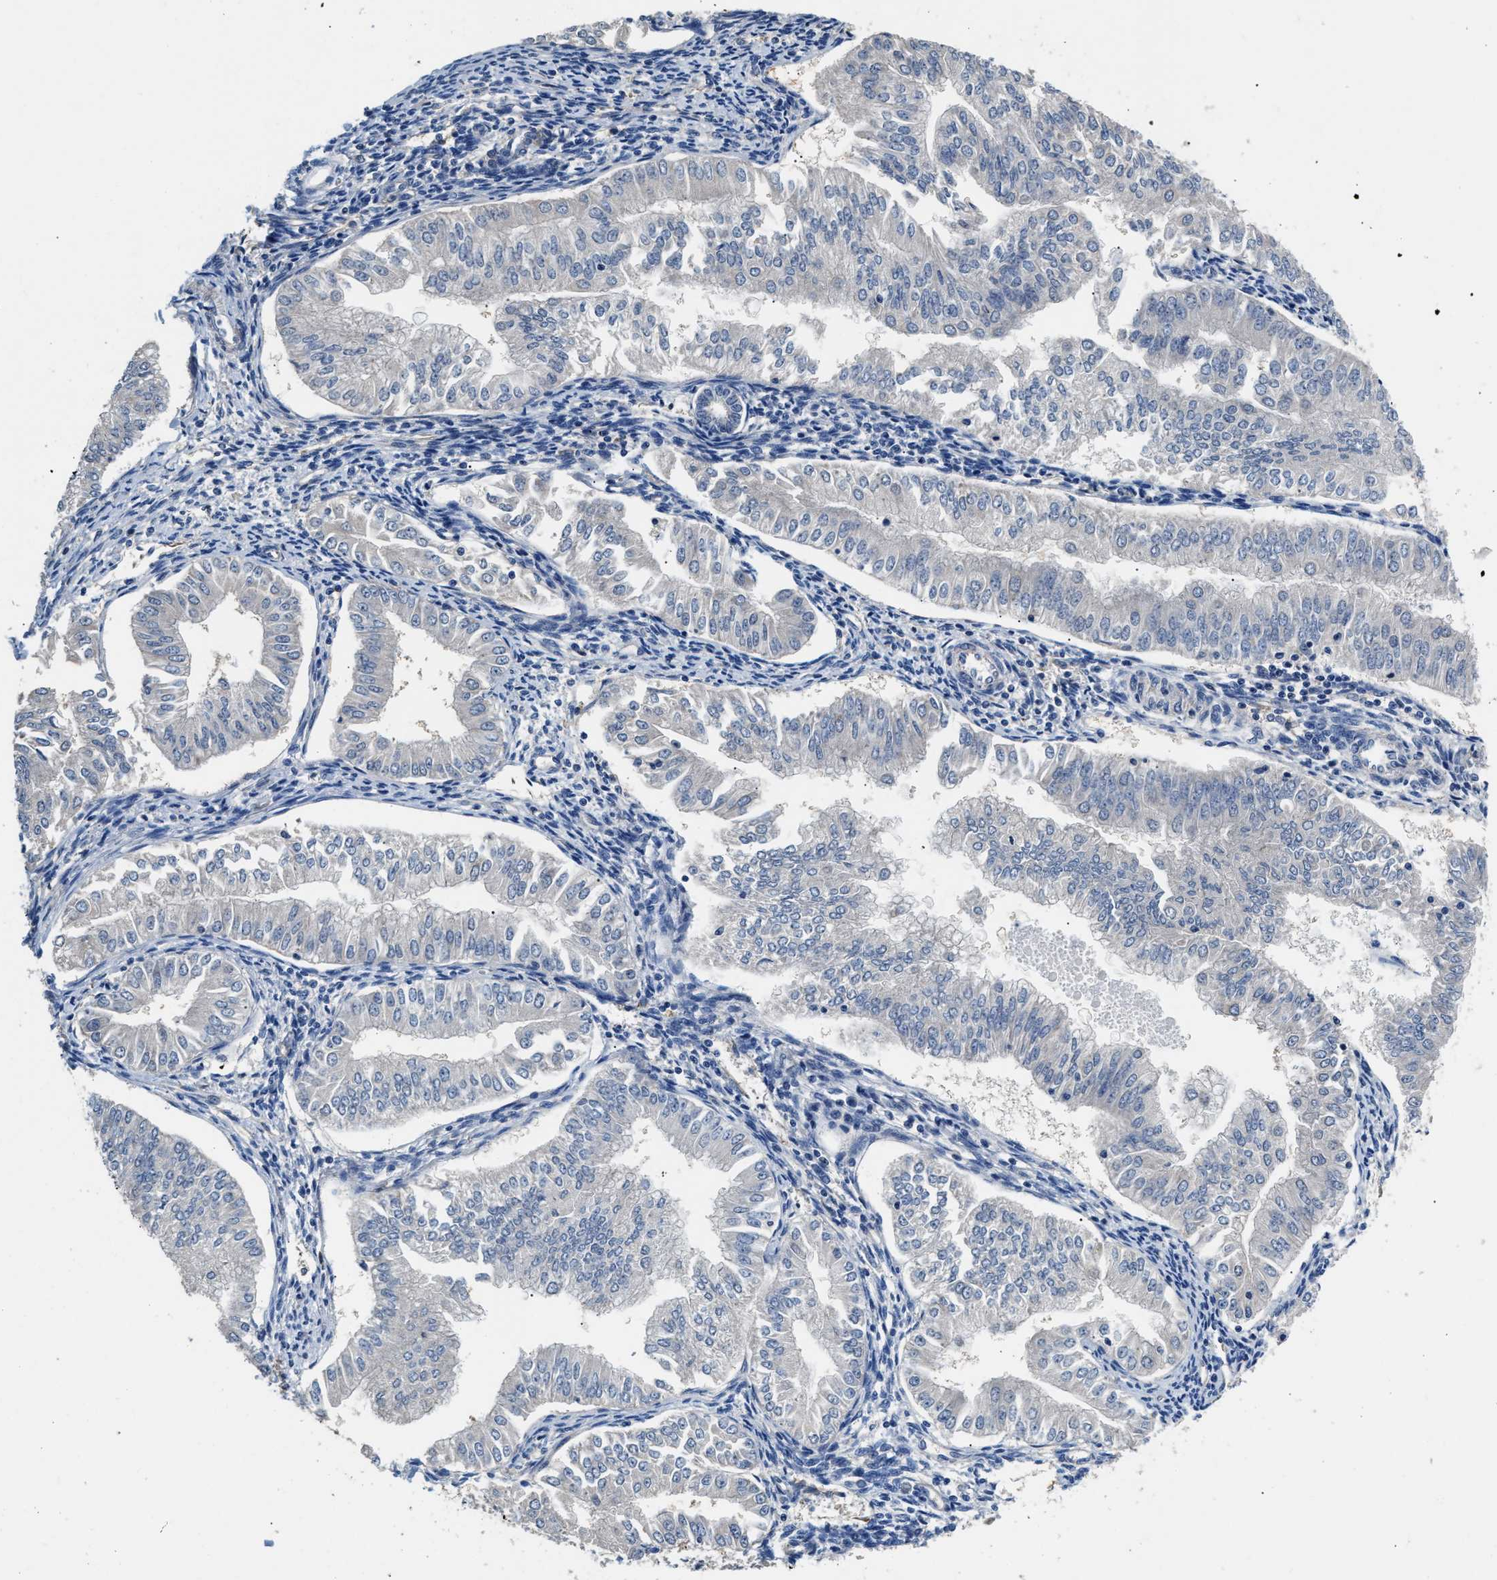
{"staining": {"intensity": "negative", "quantity": "none", "location": "none"}, "tissue": "endometrial cancer", "cell_type": "Tumor cells", "image_type": "cancer", "snomed": [{"axis": "morphology", "description": "Normal tissue, NOS"}, {"axis": "morphology", "description": "Adenocarcinoma, NOS"}, {"axis": "topography", "description": "Endometrium"}], "caption": "Endometrial cancer stained for a protein using IHC exhibits no staining tumor cells.", "gene": "TEX2", "patient": {"sex": "female", "age": 53}}